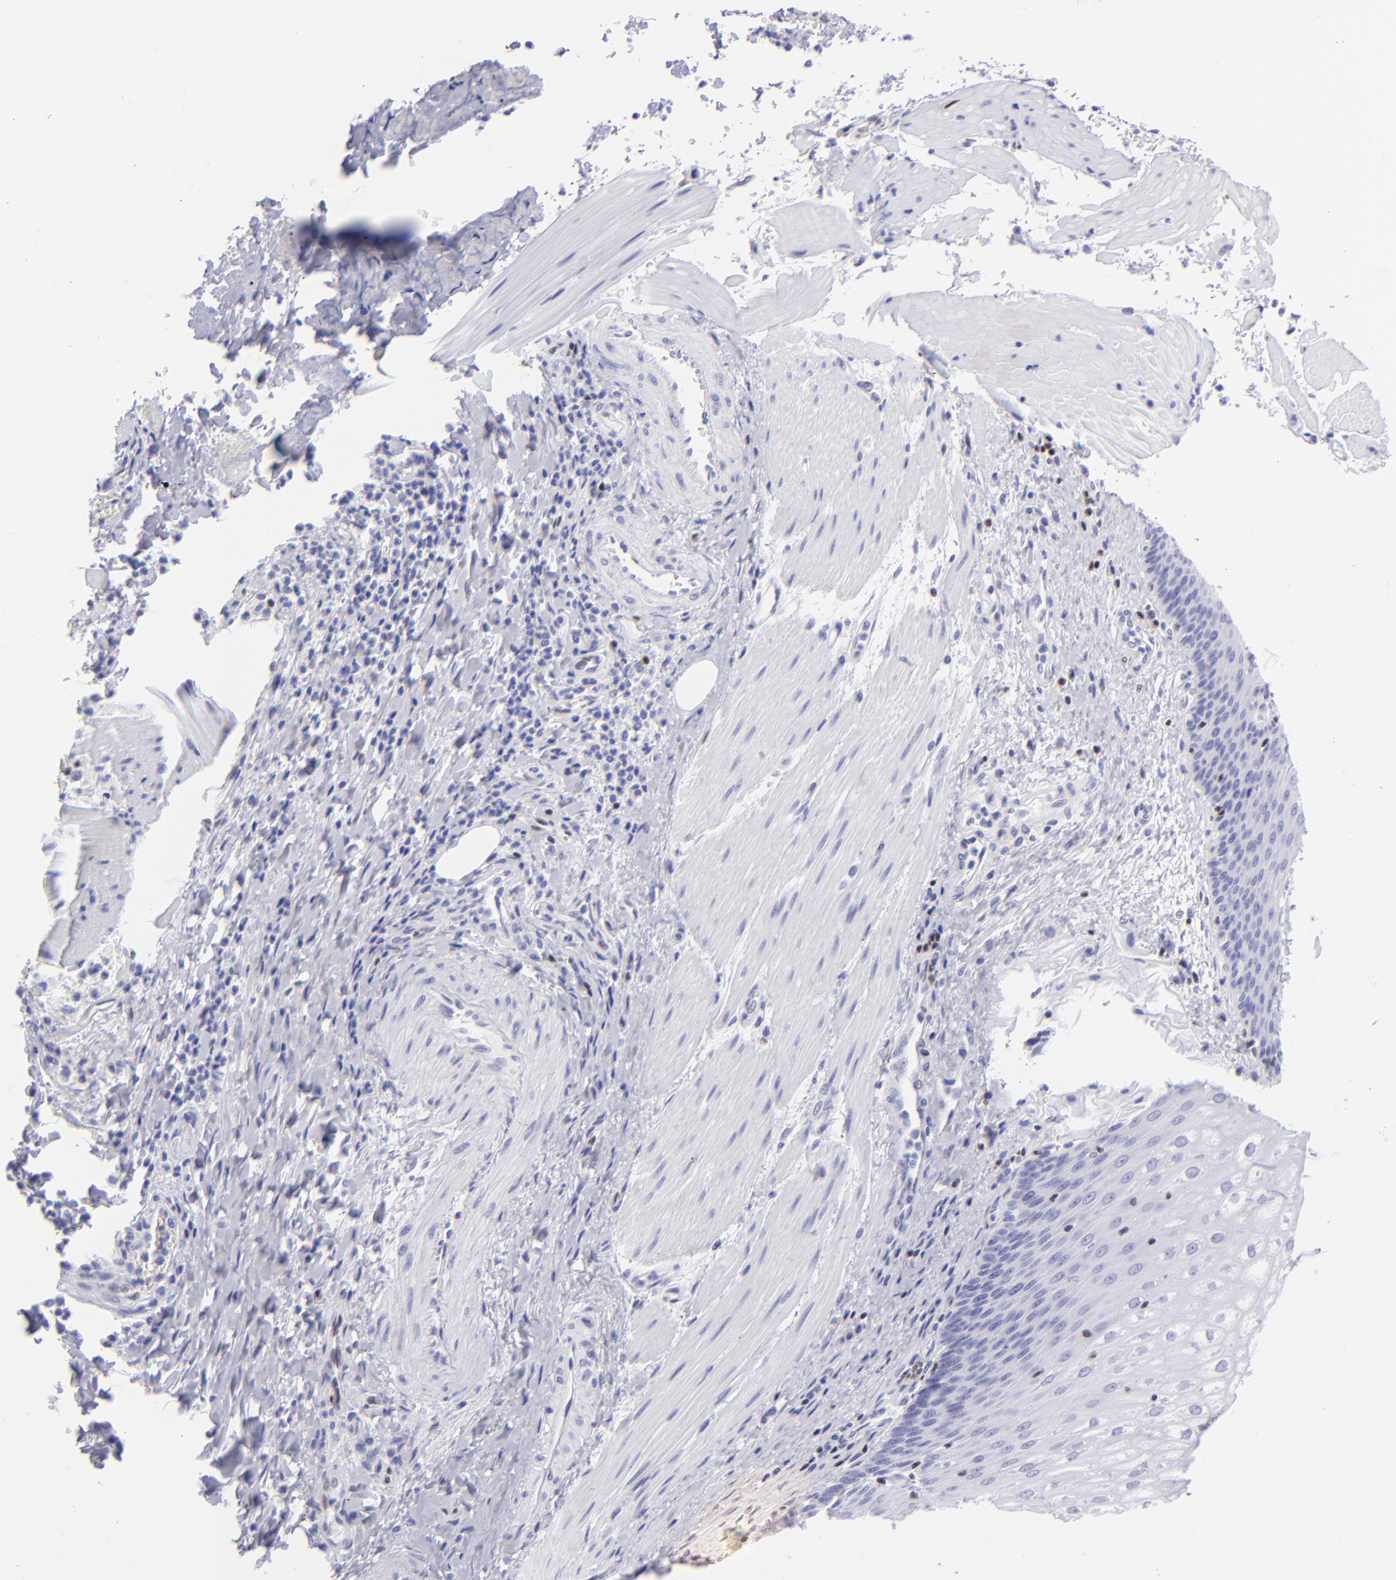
{"staining": {"intensity": "negative", "quantity": "none", "location": "none"}, "tissue": "esophagus", "cell_type": "Squamous epithelial cells", "image_type": "normal", "snomed": [{"axis": "morphology", "description": "Normal tissue, NOS"}, {"axis": "topography", "description": "Esophagus"}], "caption": "Micrograph shows no protein positivity in squamous epithelial cells of benign esophagus. Nuclei are stained in blue.", "gene": "ETS1", "patient": {"sex": "female", "age": 61}}